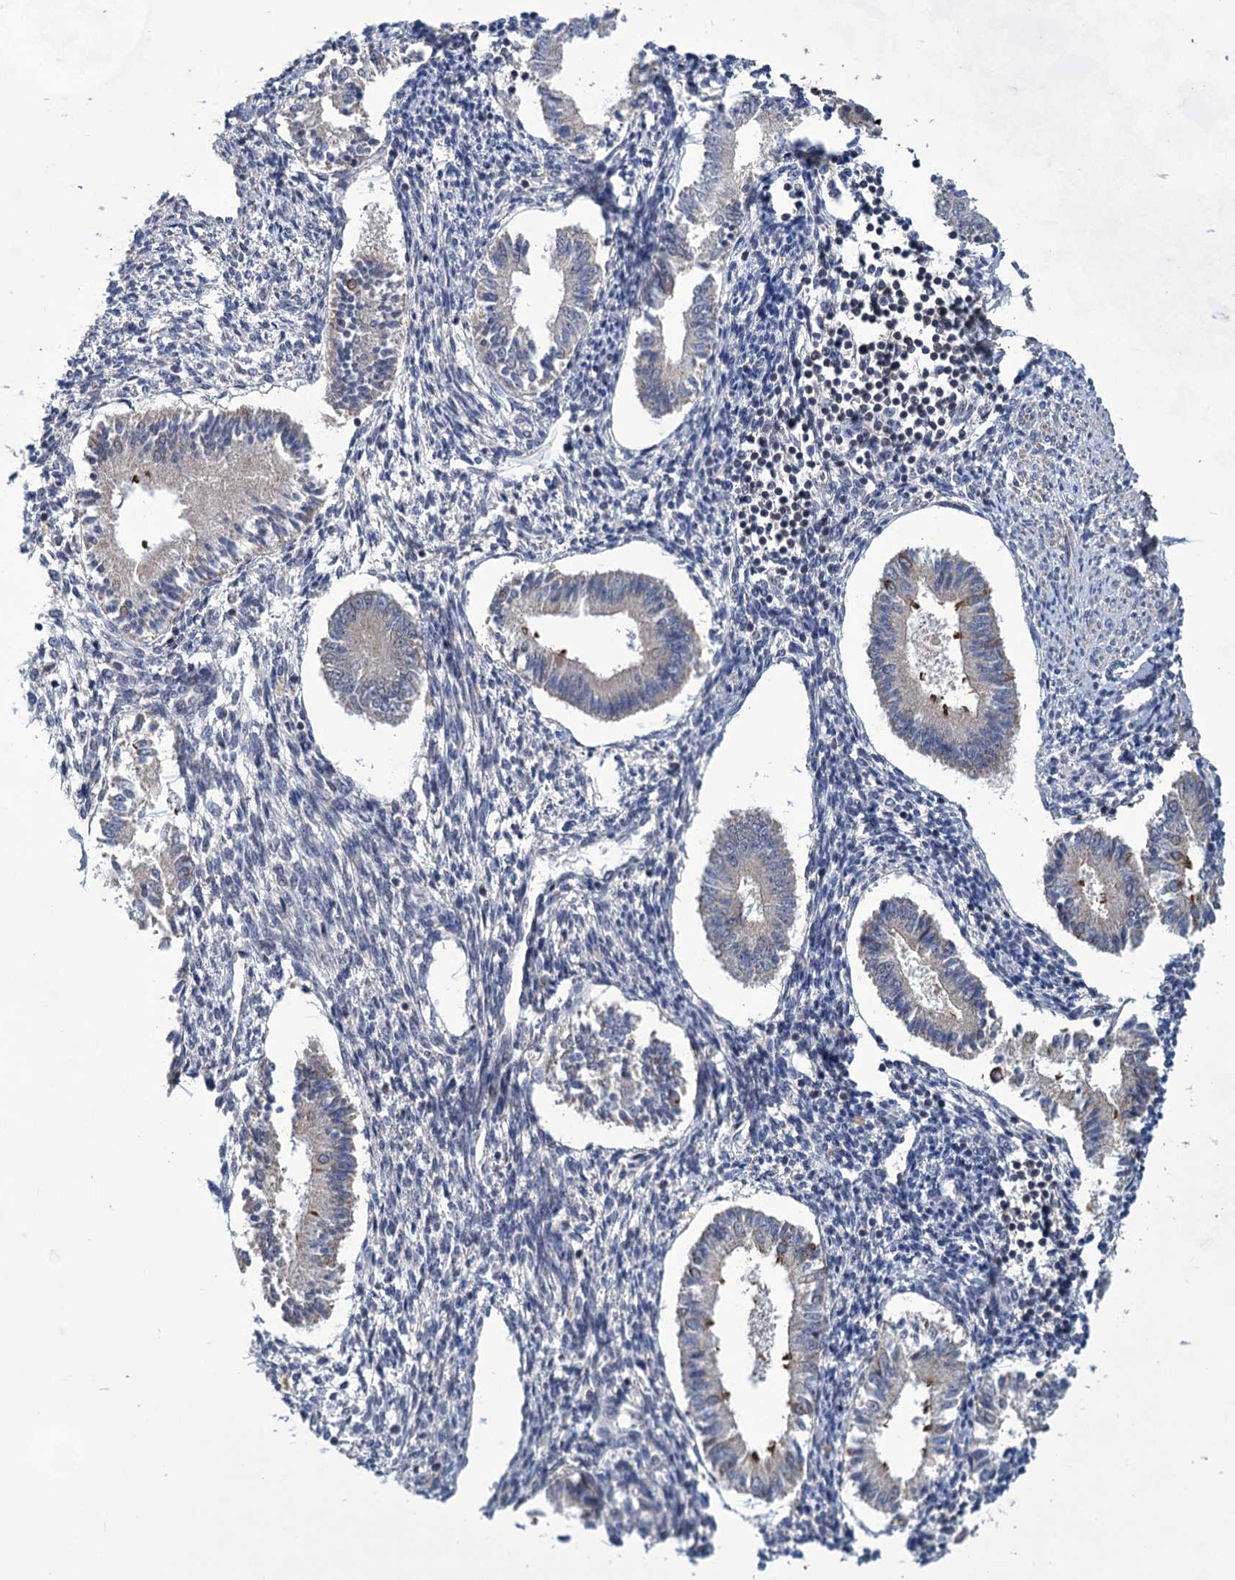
{"staining": {"intensity": "weak", "quantity": "<25%", "location": "cytoplasmic/membranous"}, "tissue": "endometrium", "cell_type": "Cells in endometrial stroma", "image_type": "normal", "snomed": [{"axis": "morphology", "description": "Normal tissue, NOS"}, {"axis": "topography", "description": "Uterus"}, {"axis": "topography", "description": "Endometrium"}], "caption": "Cells in endometrial stroma are negative for protein expression in benign human endometrium. (DAB (3,3'-diaminobenzidine) IHC, high magnification).", "gene": "TTC17", "patient": {"sex": "female", "age": 48}}